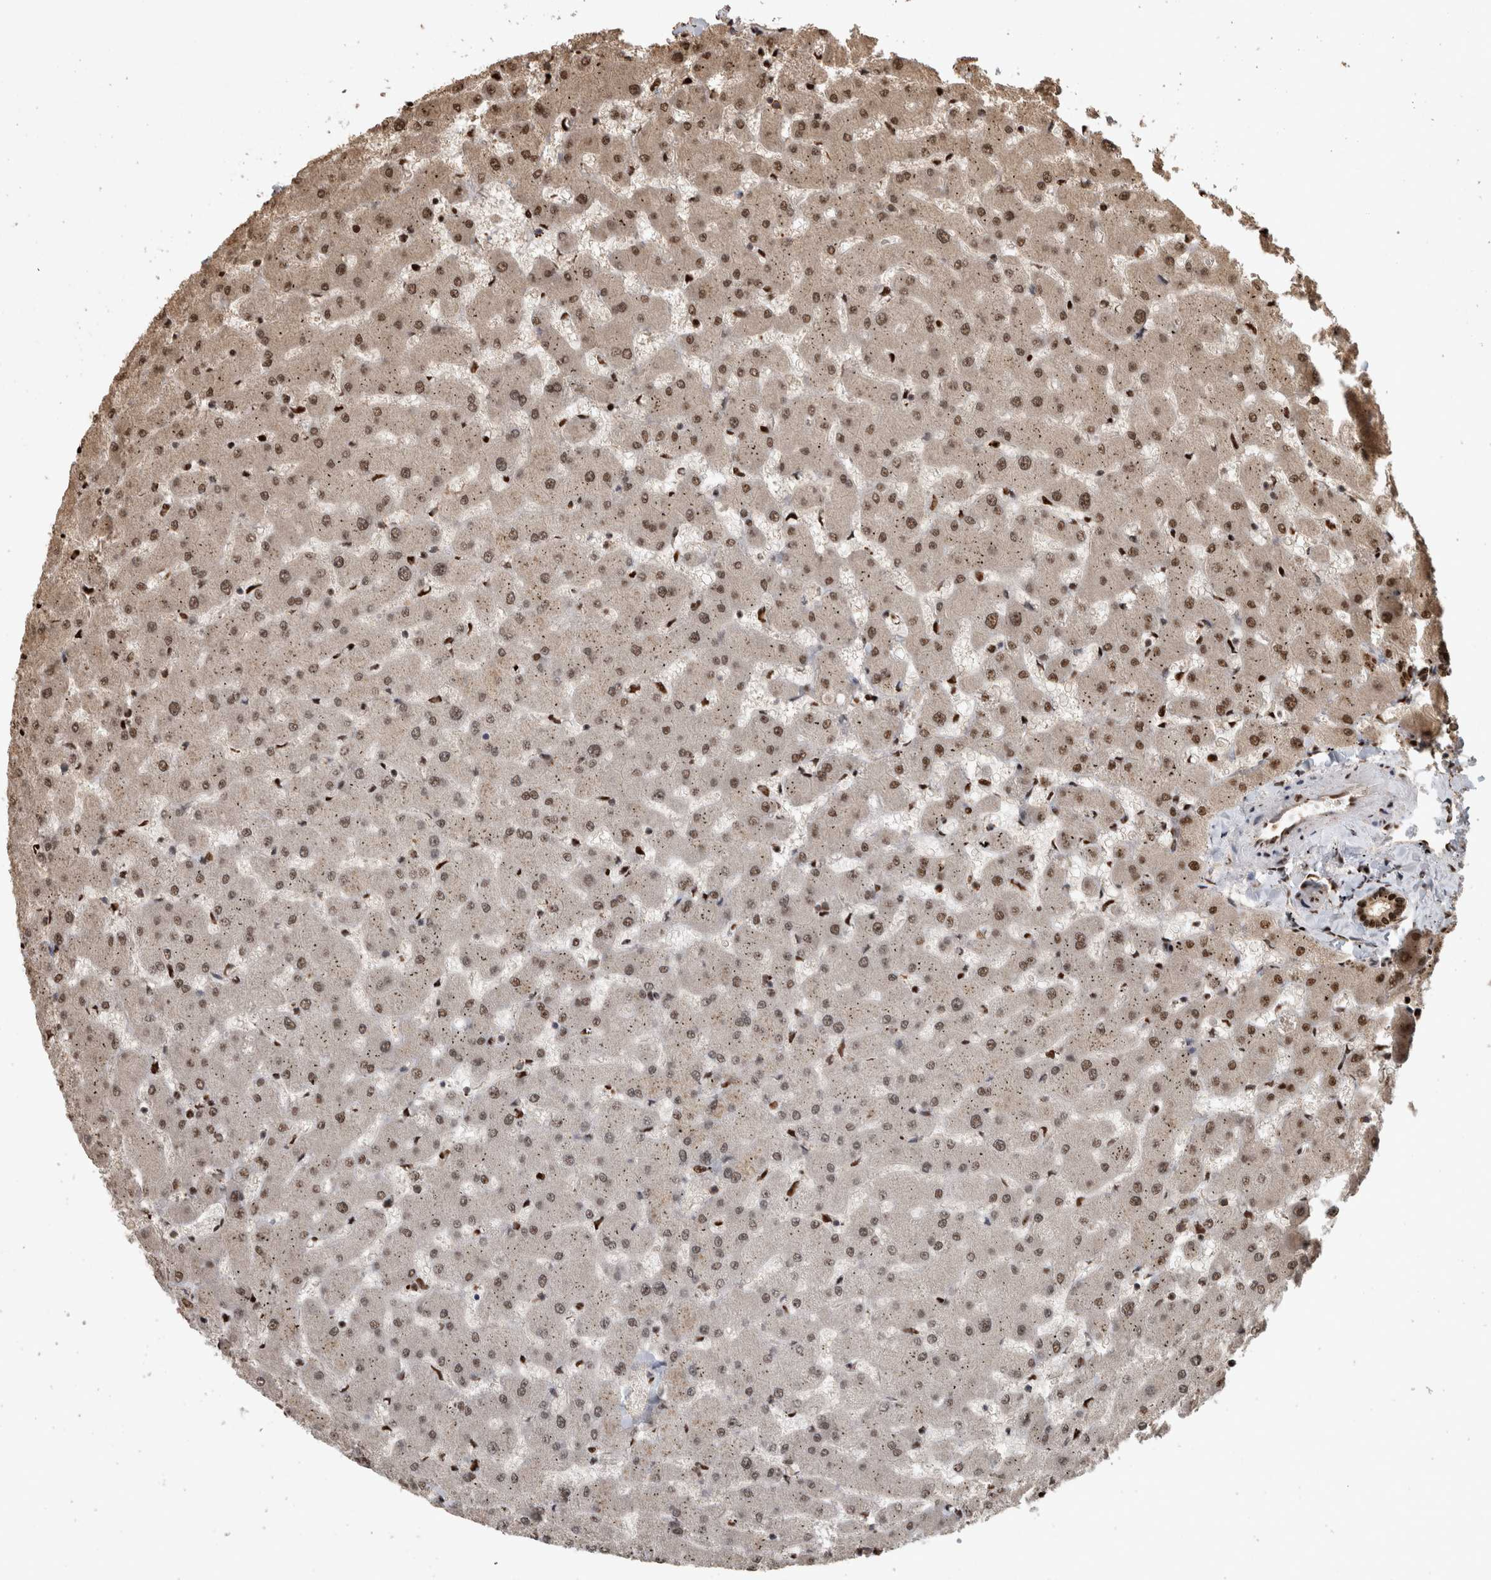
{"staining": {"intensity": "strong", "quantity": ">75%", "location": "nuclear"}, "tissue": "liver", "cell_type": "Cholangiocytes", "image_type": "normal", "snomed": [{"axis": "morphology", "description": "Normal tissue, NOS"}, {"axis": "topography", "description": "Liver"}], "caption": "Immunohistochemistry (IHC) histopathology image of normal liver: liver stained using immunohistochemistry demonstrates high levels of strong protein expression localized specifically in the nuclear of cholangiocytes, appearing as a nuclear brown color.", "gene": "RAD50", "patient": {"sex": "female", "age": 63}}